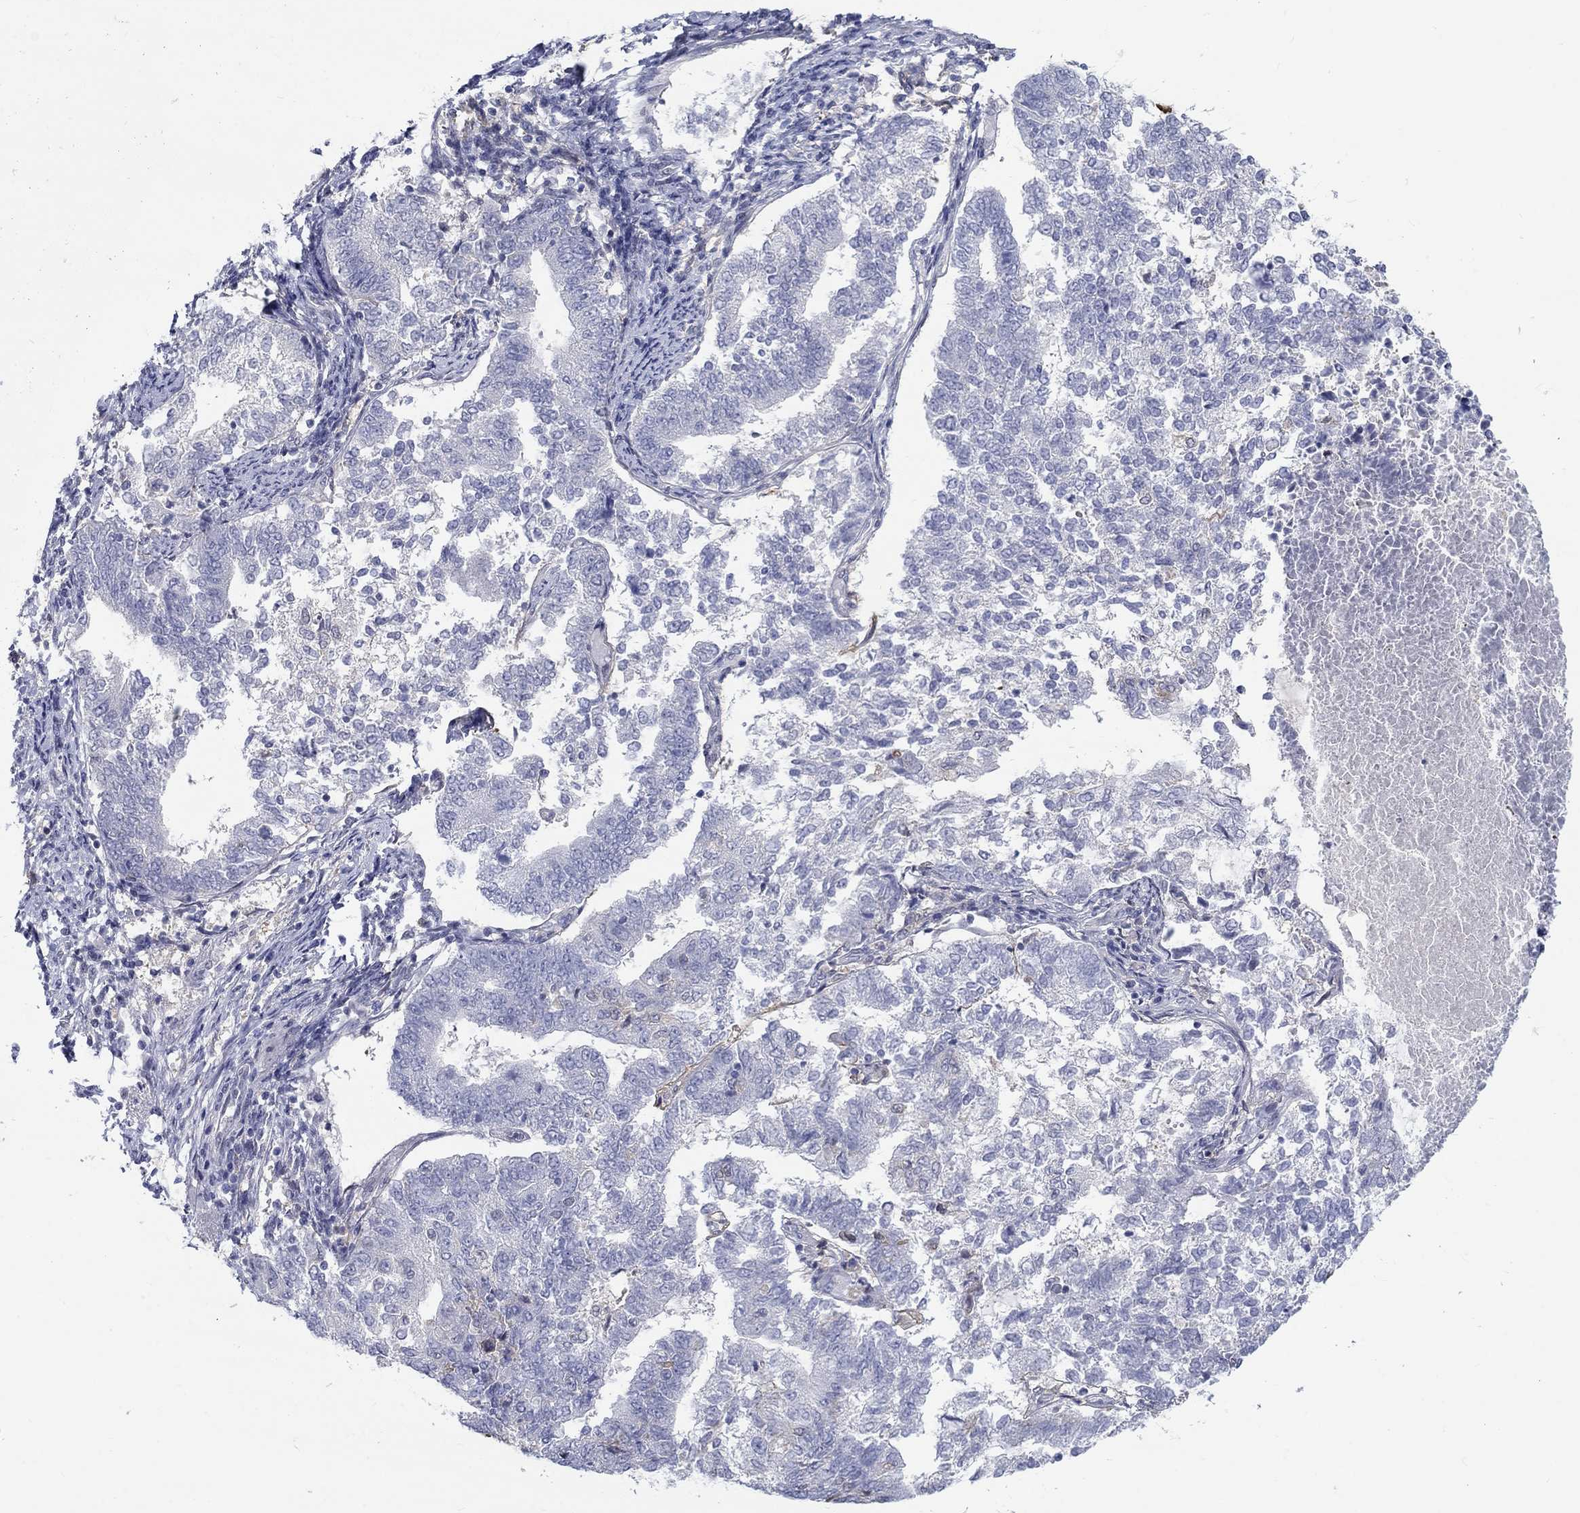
{"staining": {"intensity": "negative", "quantity": "none", "location": "none"}, "tissue": "endometrial cancer", "cell_type": "Tumor cells", "image_type": "cancer", "snomed": [{"axis": "morphology", "description": "Adenocarcinoma, NOS"}, {"axis": "topography", "description": "Endometrium"}], "caption": "This is an immunohistochemistry (IHC) photomicrograph of human endometrial adenocarcinoma. There is no positivity in tumor cells.", "gene": "EGFLAM", "patient": {"sex": "female", "age": 65}}